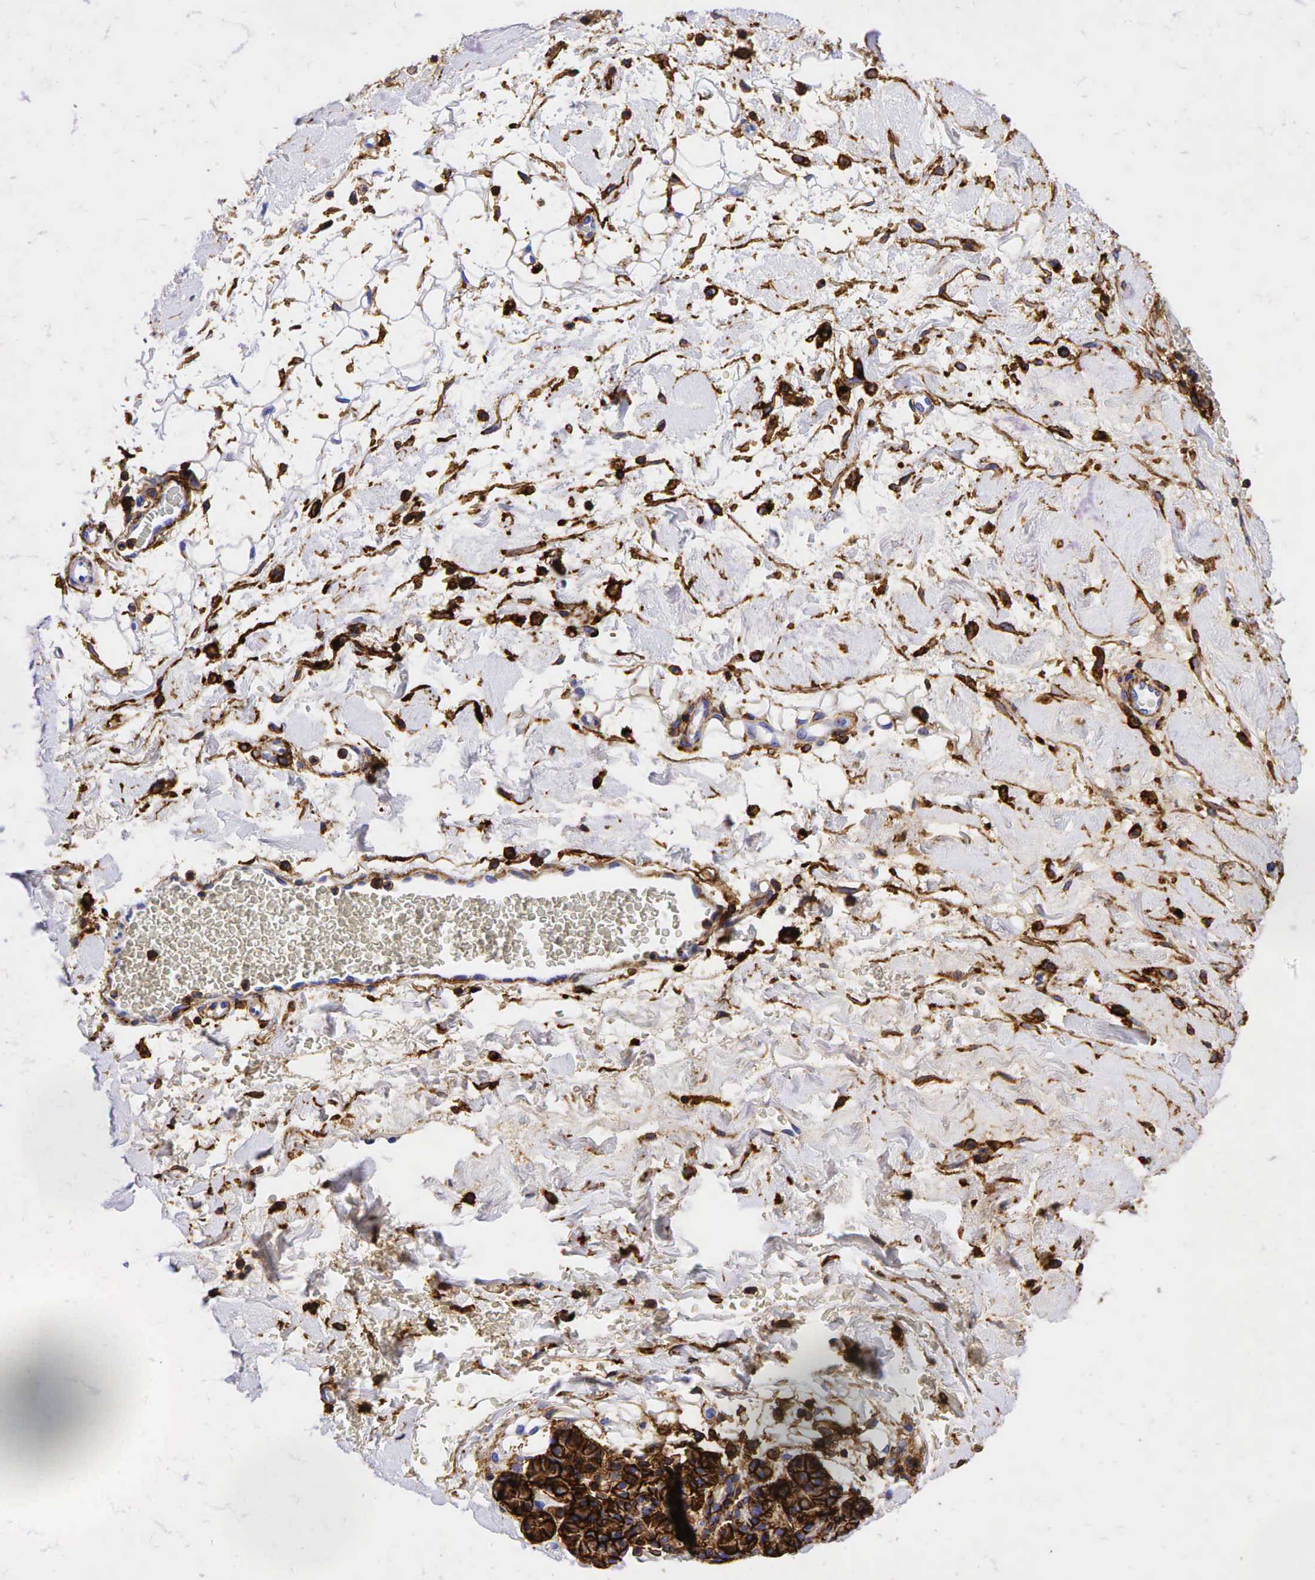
{"staining": {"intensity": "moderate", "quantity": ">75%", "location": "cytoplasmic/membranous"}, "tissue": "skin cancer", "cell_type": "Tumor cells", "image_type": "cancer", "snomed": [{"axis": "morphology", "description": "Squamous cell carcinoma, NOS"}, {"axis": "topography", "description": "Skin"}], "caption": "High-magnification brightfield microscopy of squamous cell carcinoma (skin) stained with DAB (brown) and counterstained with hematoxylin (blue). tumor cells exhibit moderate cytoplasmic/membranous positivity is appreciated in approximately>75% of cells. The staining was performed using DAB (3,3'-diaminobenzidine), with brown indicating positive protein expression. Nuclei are stained blue with hematoxylin.", "gene": "CD44", "patient": {"sex": "male", "age": 84}}